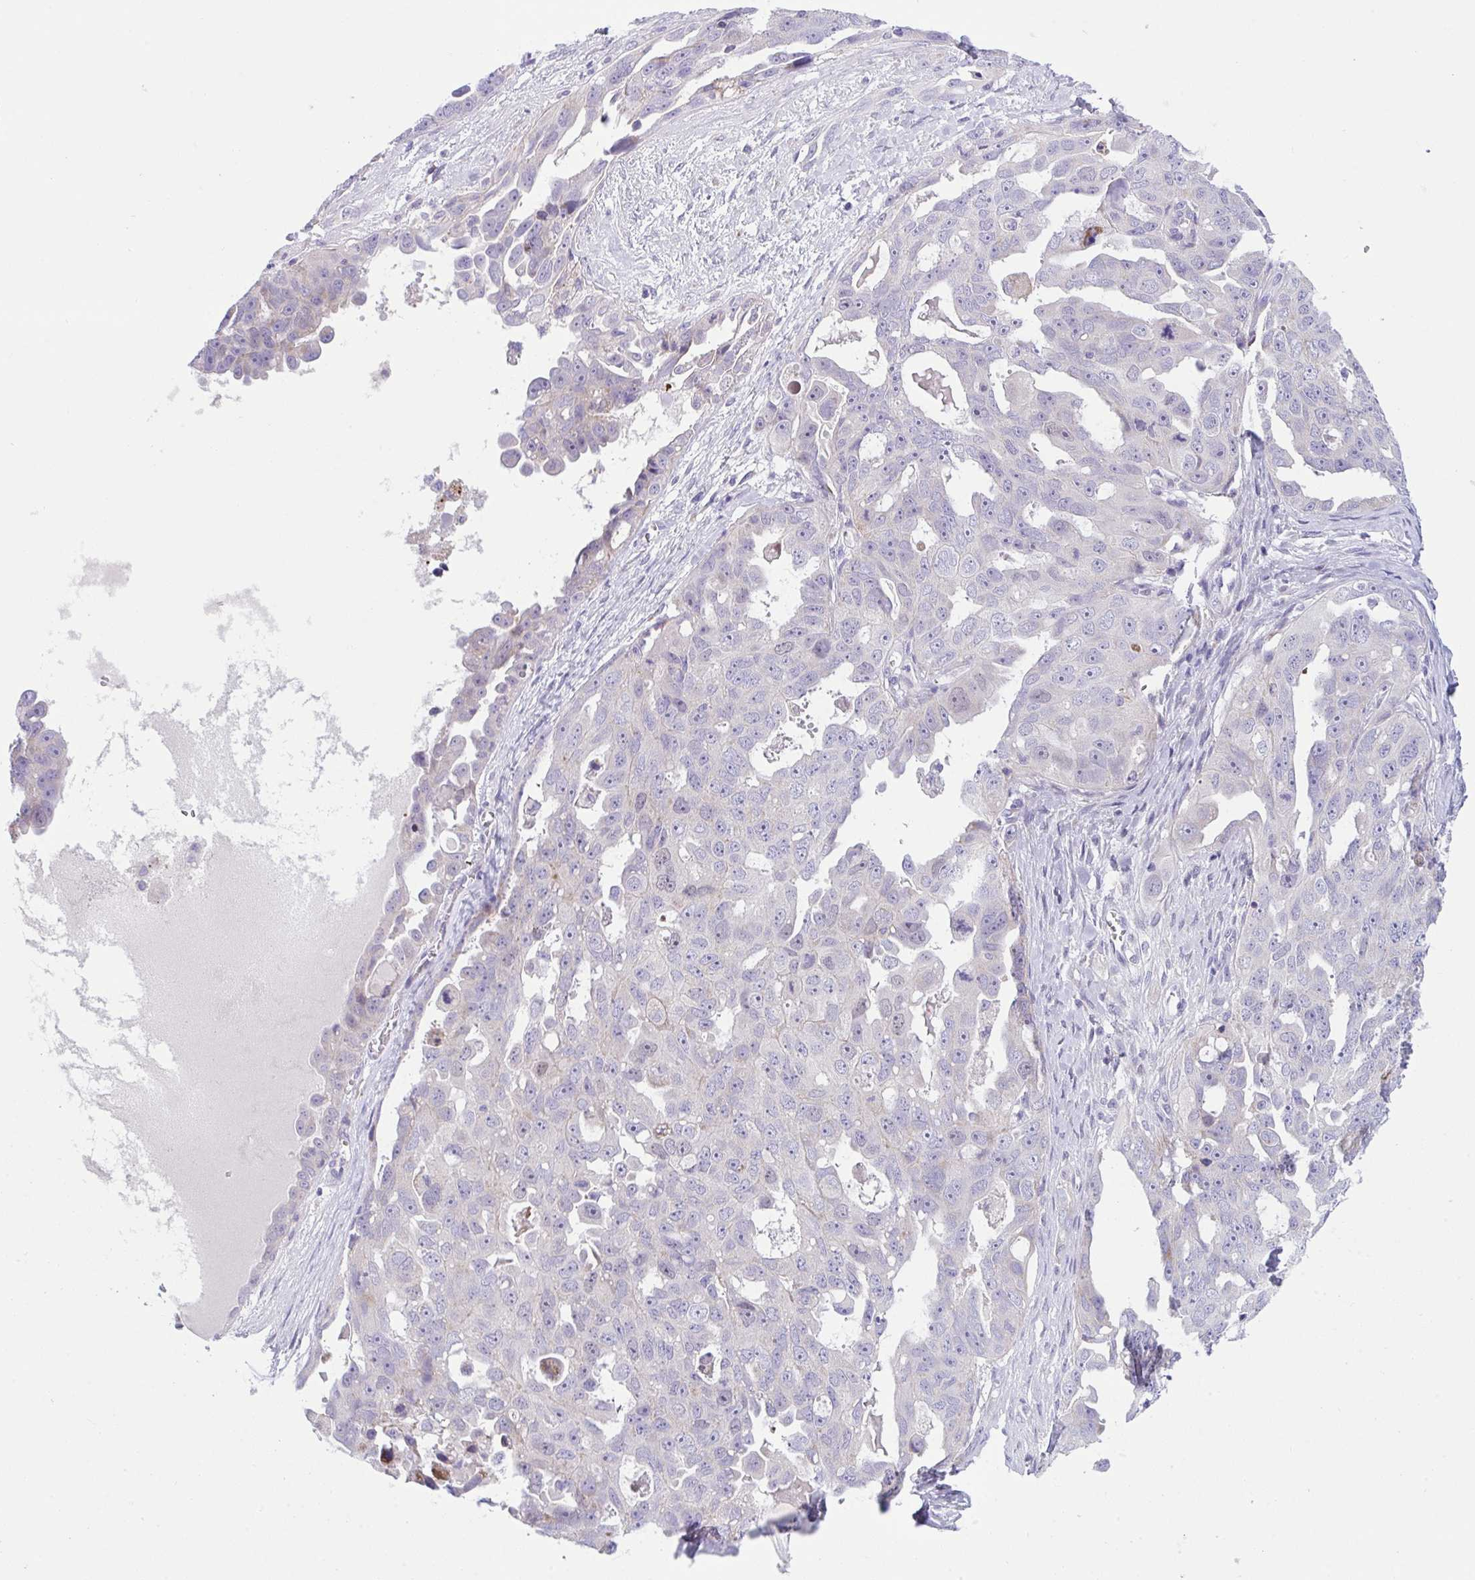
{"staining": {"intensity": "negative", "quantity": "none", "location": "none"}, "tissue": "ovarian cancer", "cell_type": "Tumor cells", "image_type": "cancer", "snomed": [{"axis": "morphology", "description": "Carcinoma, endometroid"}, {"axis": "topography", "description": "Ovary"}], "caption": "DAB immunohistochemical staining of ovarian endometroid carcinoma shows no significant expression in tumor cells. (Brightfield microscopy of DAB immunohistochemistry at high magnification).", "gene": "DTX3", "patient": {"sex": "female", "age": 70}}